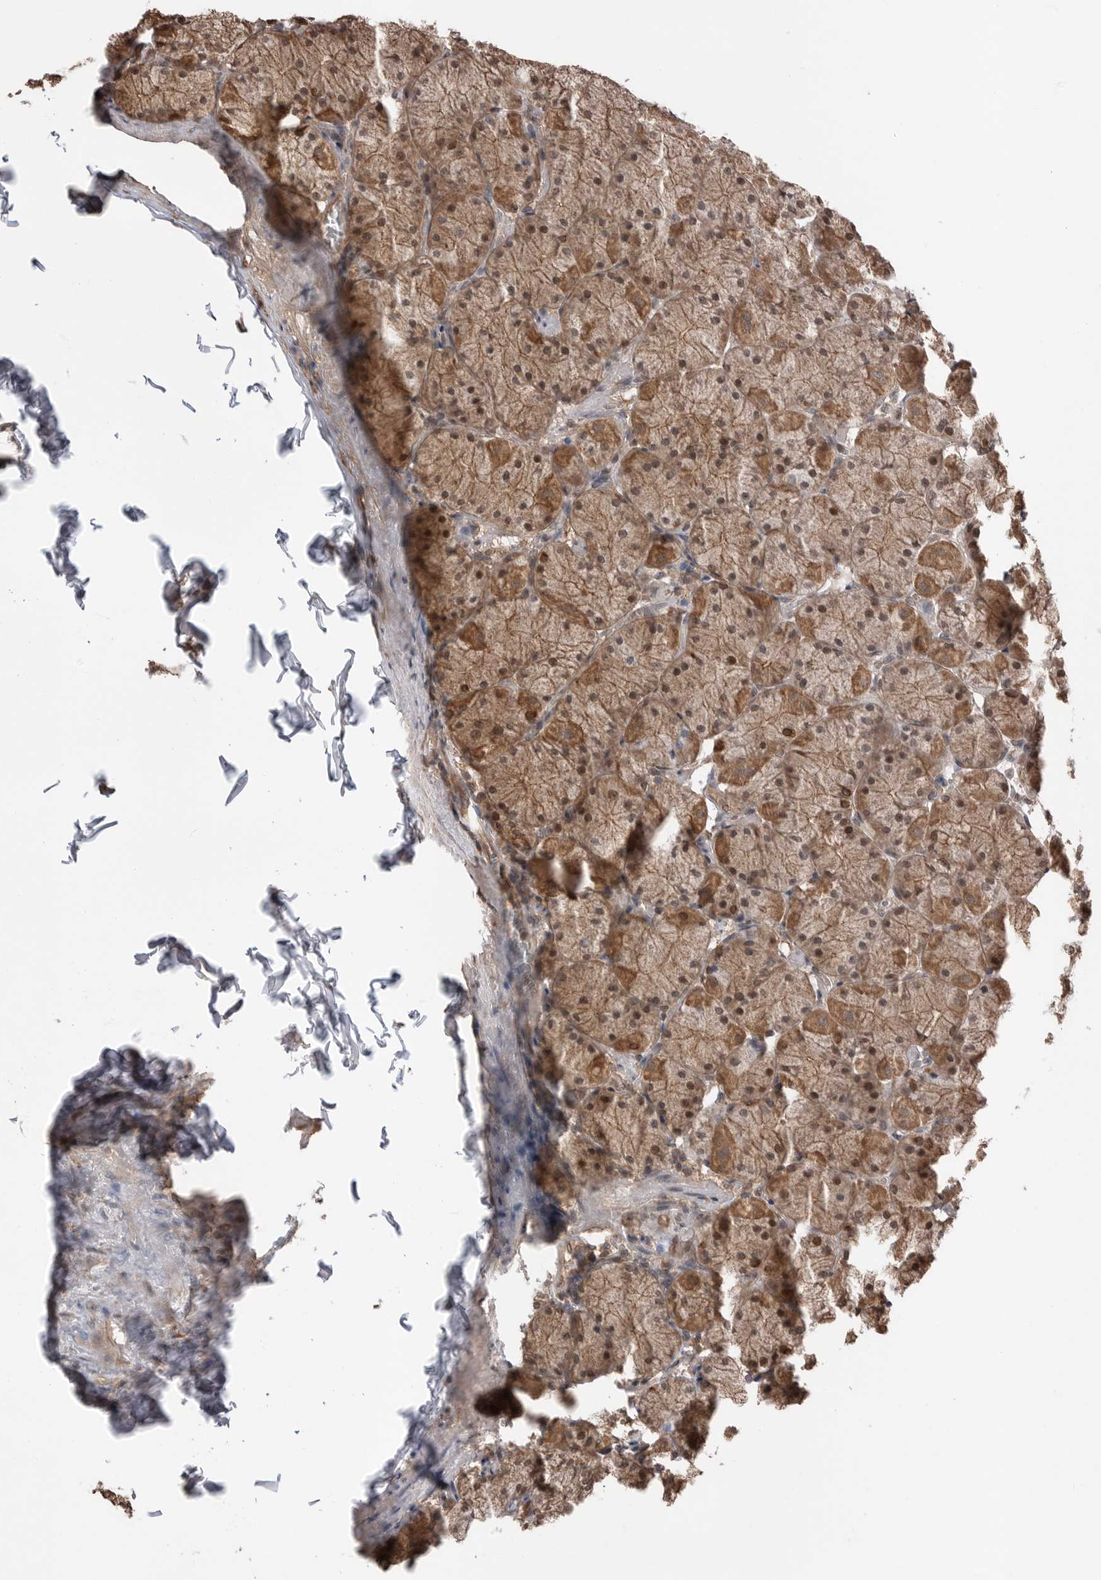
{"staining": {"intensity": "strong", "quantity": ">75%", "location": "cytoplasmic/membranous,nuclear"}, "tissue": "stomach", "cell_type": "Glandular cells", "image_type": "normal", "snomed": [{"axis": "morphology", "description": "Normal tissue, NOS"}, {"axis": "topography", "description": "Stomach, upper"}], "caption": "Immunohistochemical staining of normal human stomach reveals strong cytoplasmic/membranous,nuclear protein positivity in about >75% of glandular cells. Immunohistochemistry stains the protein in brown and the nuclei are stained blue.", "gene": "PEAK1", "patient": {"sex": "female", "age": 56}}